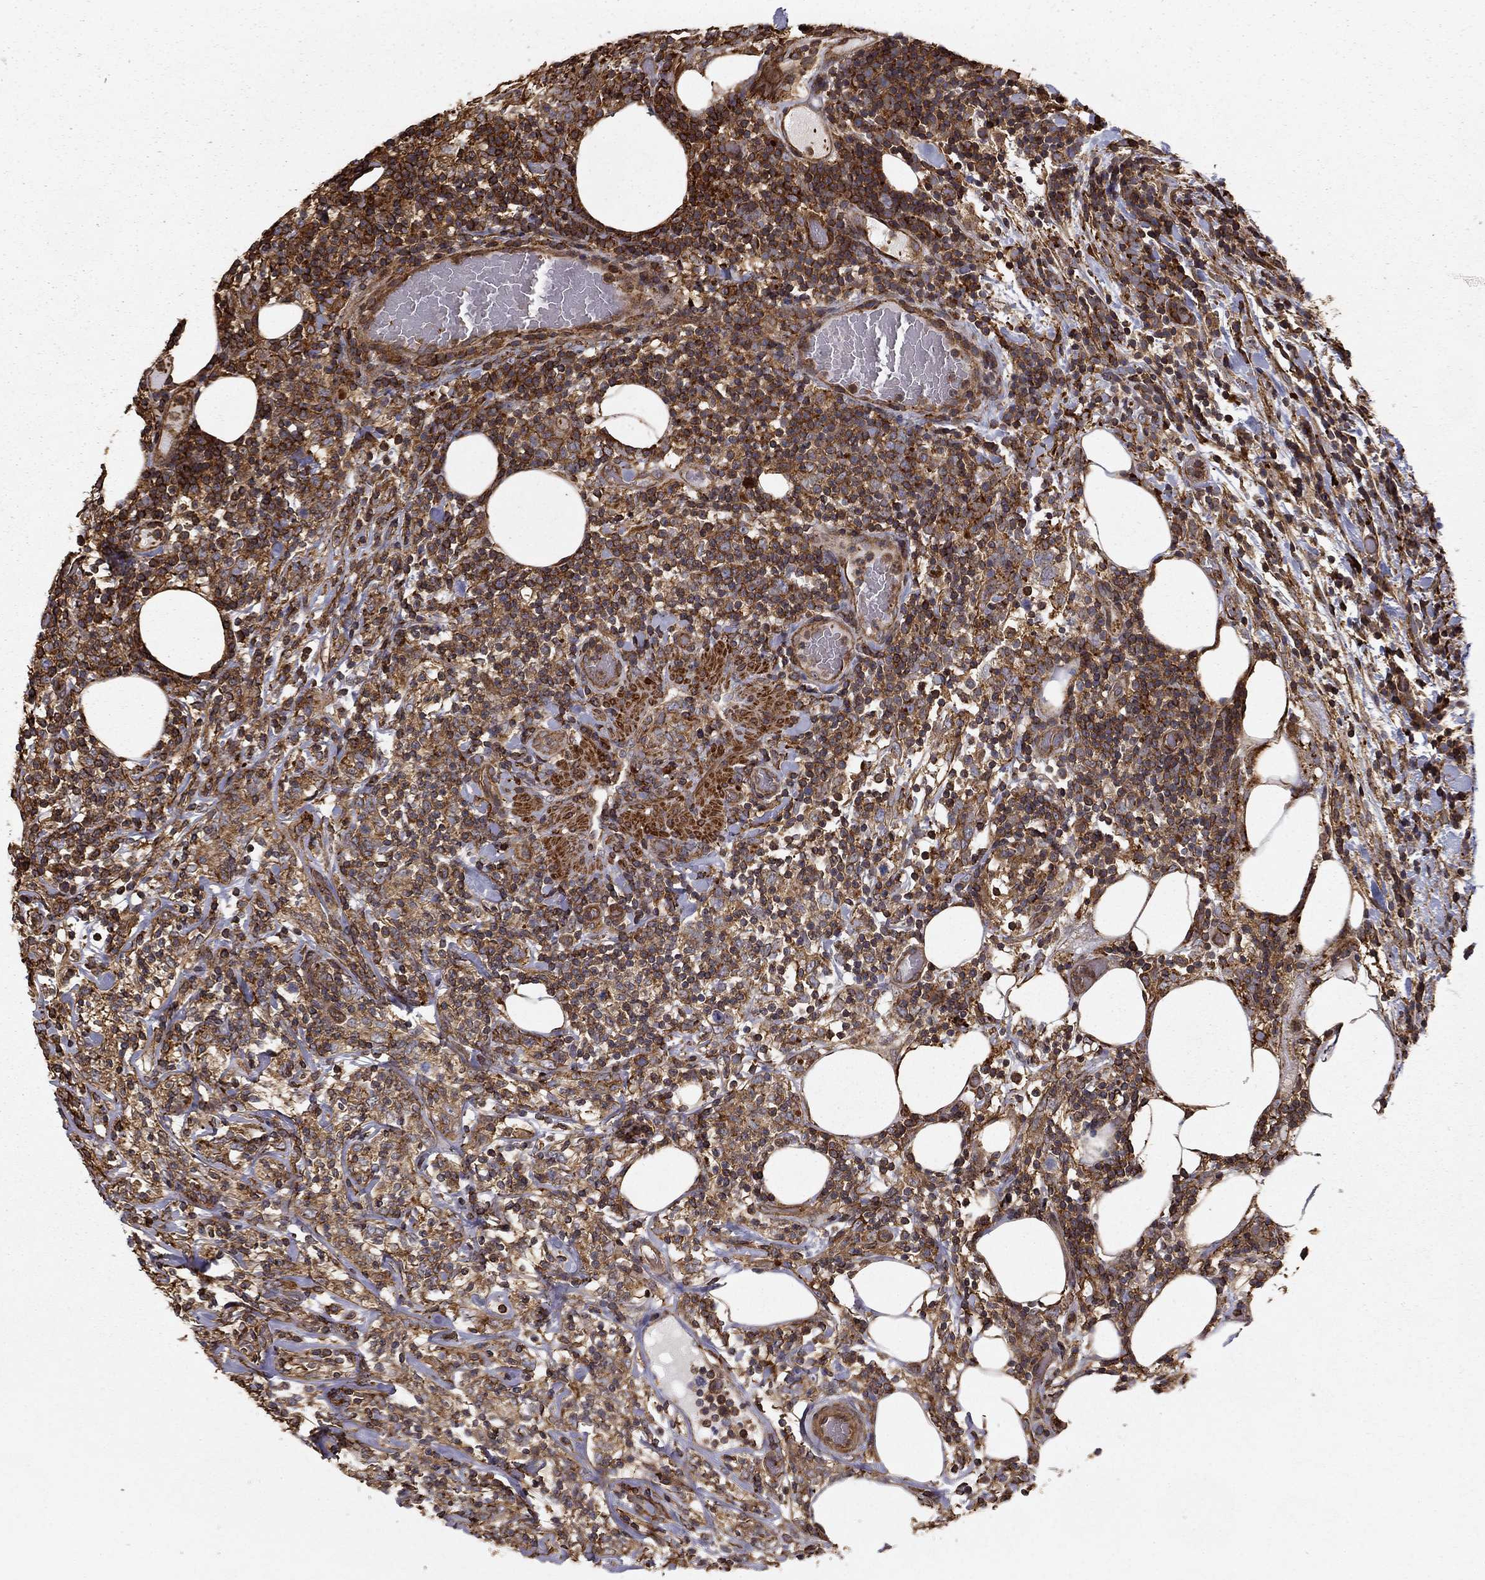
{"staining": {"intensity": "moderate", "quantity": ">75%", "location": "cytoplasmic/membranous"}, "tissue": "lymphoma", "cell_type": "Tumor cells", "image_type": "cancer", "snomed": [{"axis": "morphology", "description": "Malignant lymphoma, non-Hodgkin's type, High grade"}, {"axis": "topography", "description": "Lymph node"}], "caption": "High-grade malignant lymphoma, non-Hodgkin's type stained with a protein marker demonstrates moderate staining in tumor cells.", "gene": "HABP4", "patient": {"sex": "female", "age": 84}}